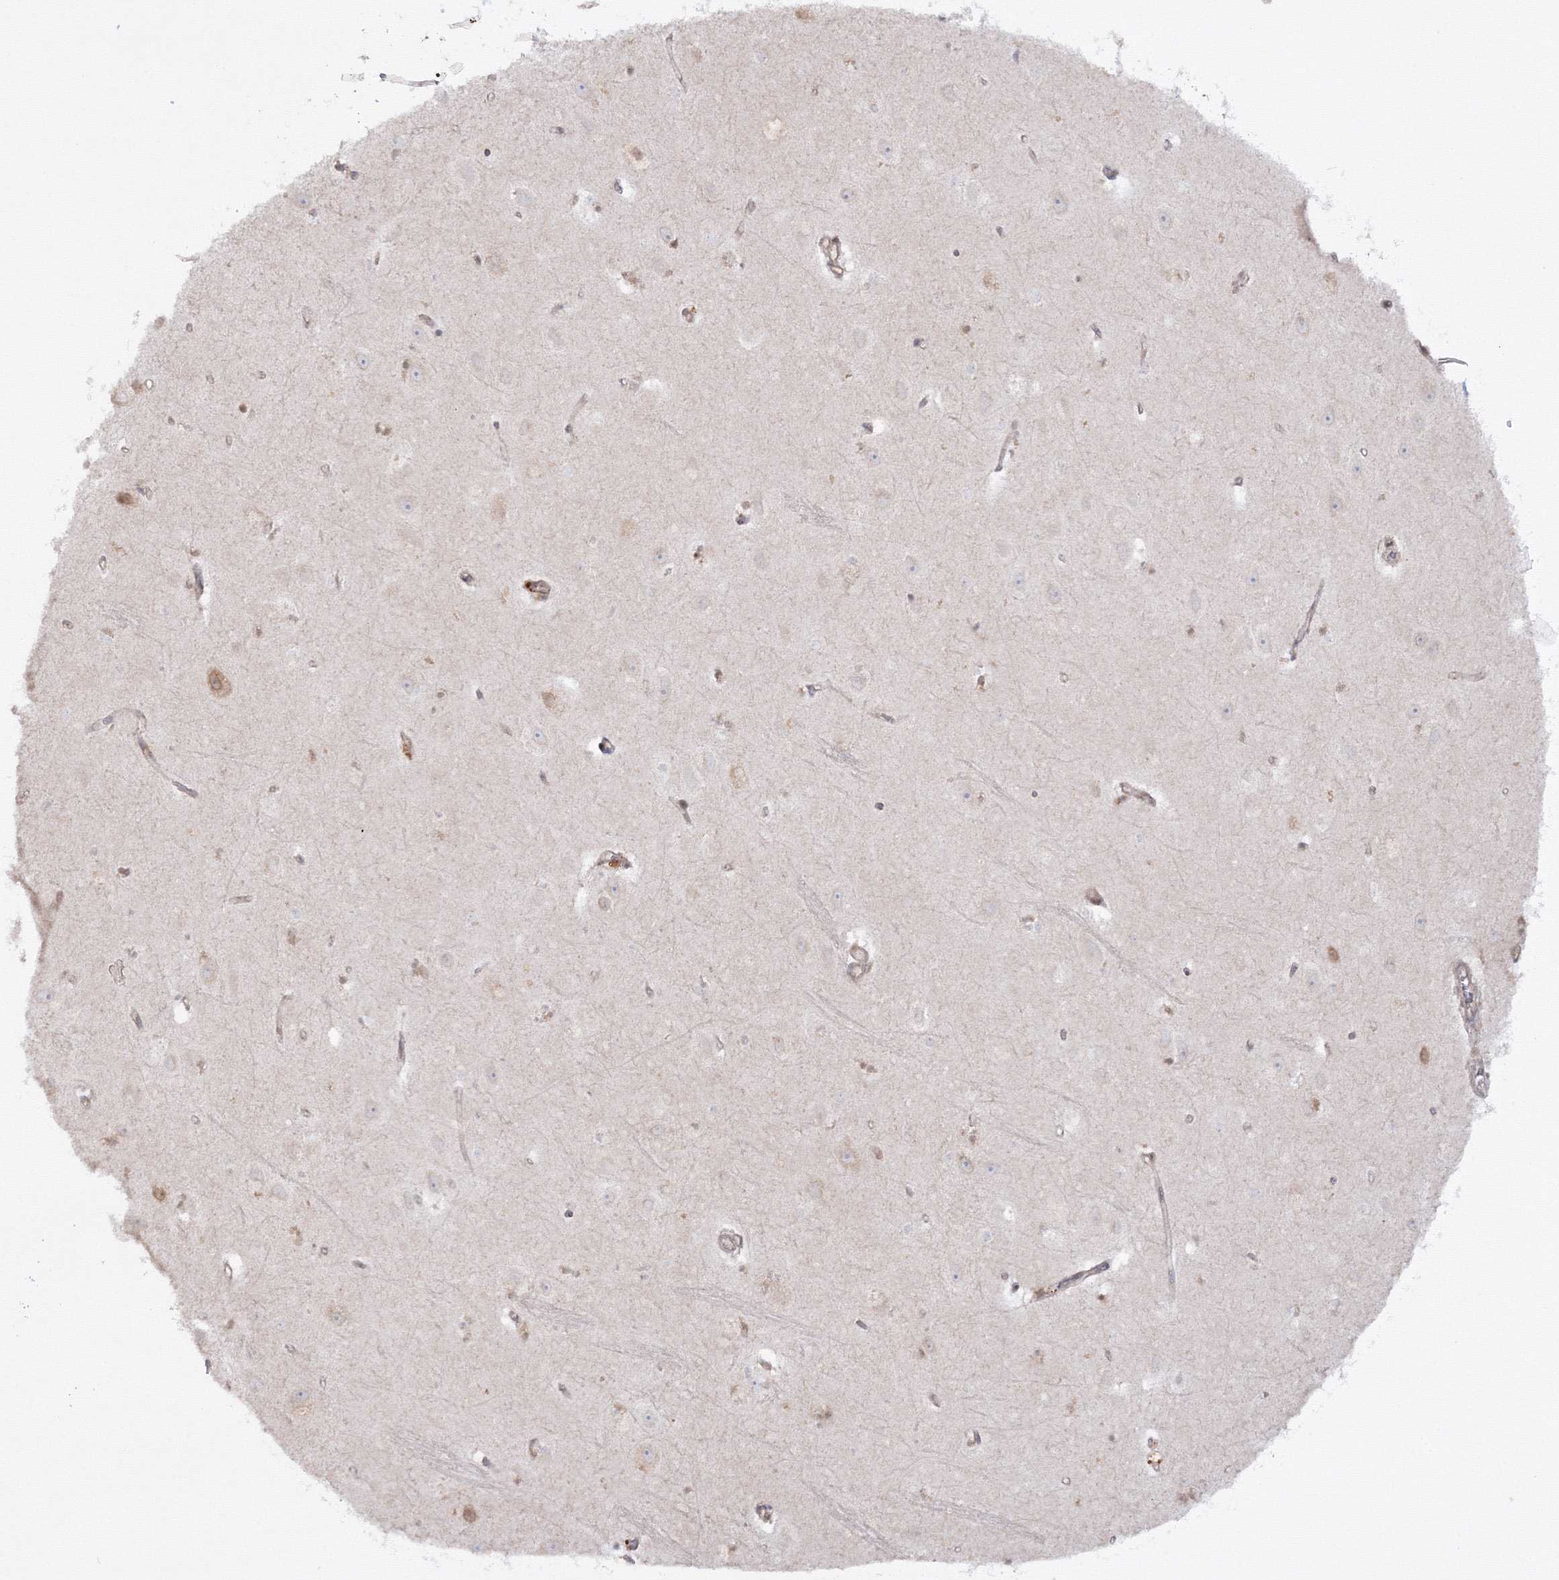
{"staining": {"intensity": "weak", "quantity": "<25%", "location": "cytoplasmic/membranous"}, "tissue": "hippocampus", "cell_type": "Glial cells", "image_type": "normal", "snomed": [{"axis": "morphology", "description": "Normal tissue, NOS"}, {"axis": "topography", "description": "Hippocampus"}], "caption": "Immunohistochemical staining of normal human hippocampus exhibits no significant expression in glial cells. (DAB (3,3'-diaminobenzidine) IHC, high magnification).", "gene": "ZFAND6", "patient": {"sex": "female", "age": 64}}